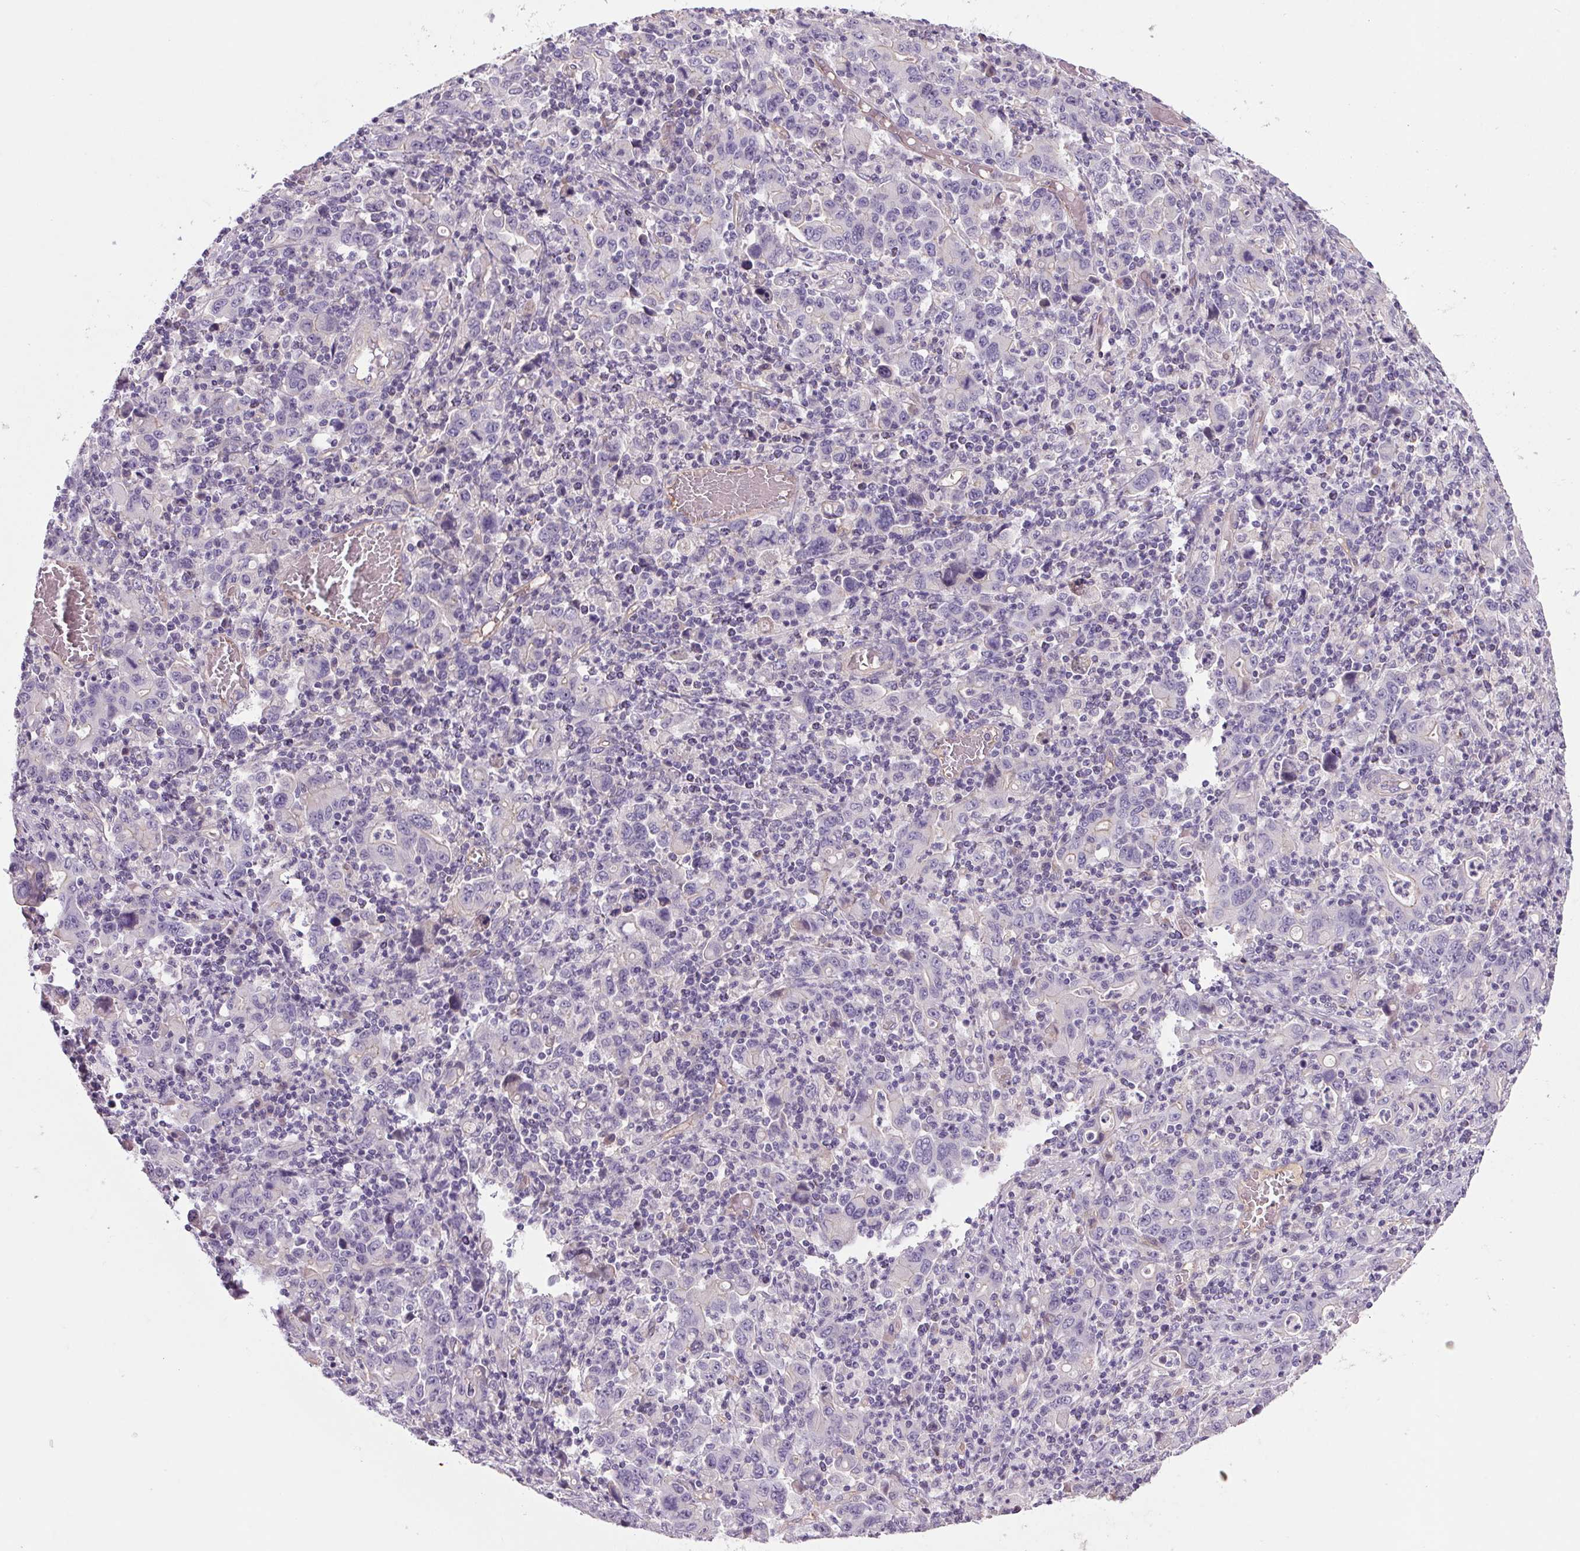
{"staining": {"intensity": "negative", "quantity": "none", "location": "none"}, "tissue": "stomach cancer", "cell_type": "Tumor cells", "image_type": "cancer", "snomed": [{"axis": "morphology", "description": "Adenocarcinoma, NOS"}, {"axis": "topography", "description": "Stomach, upper"}], "caption": "The immunohistochemistry (IHC) photomicrograph has no significant staining in tumor cells of stomach cancer tissue.", "gene": "APOC4", "patient": {"sex": "male", "age": 69}}